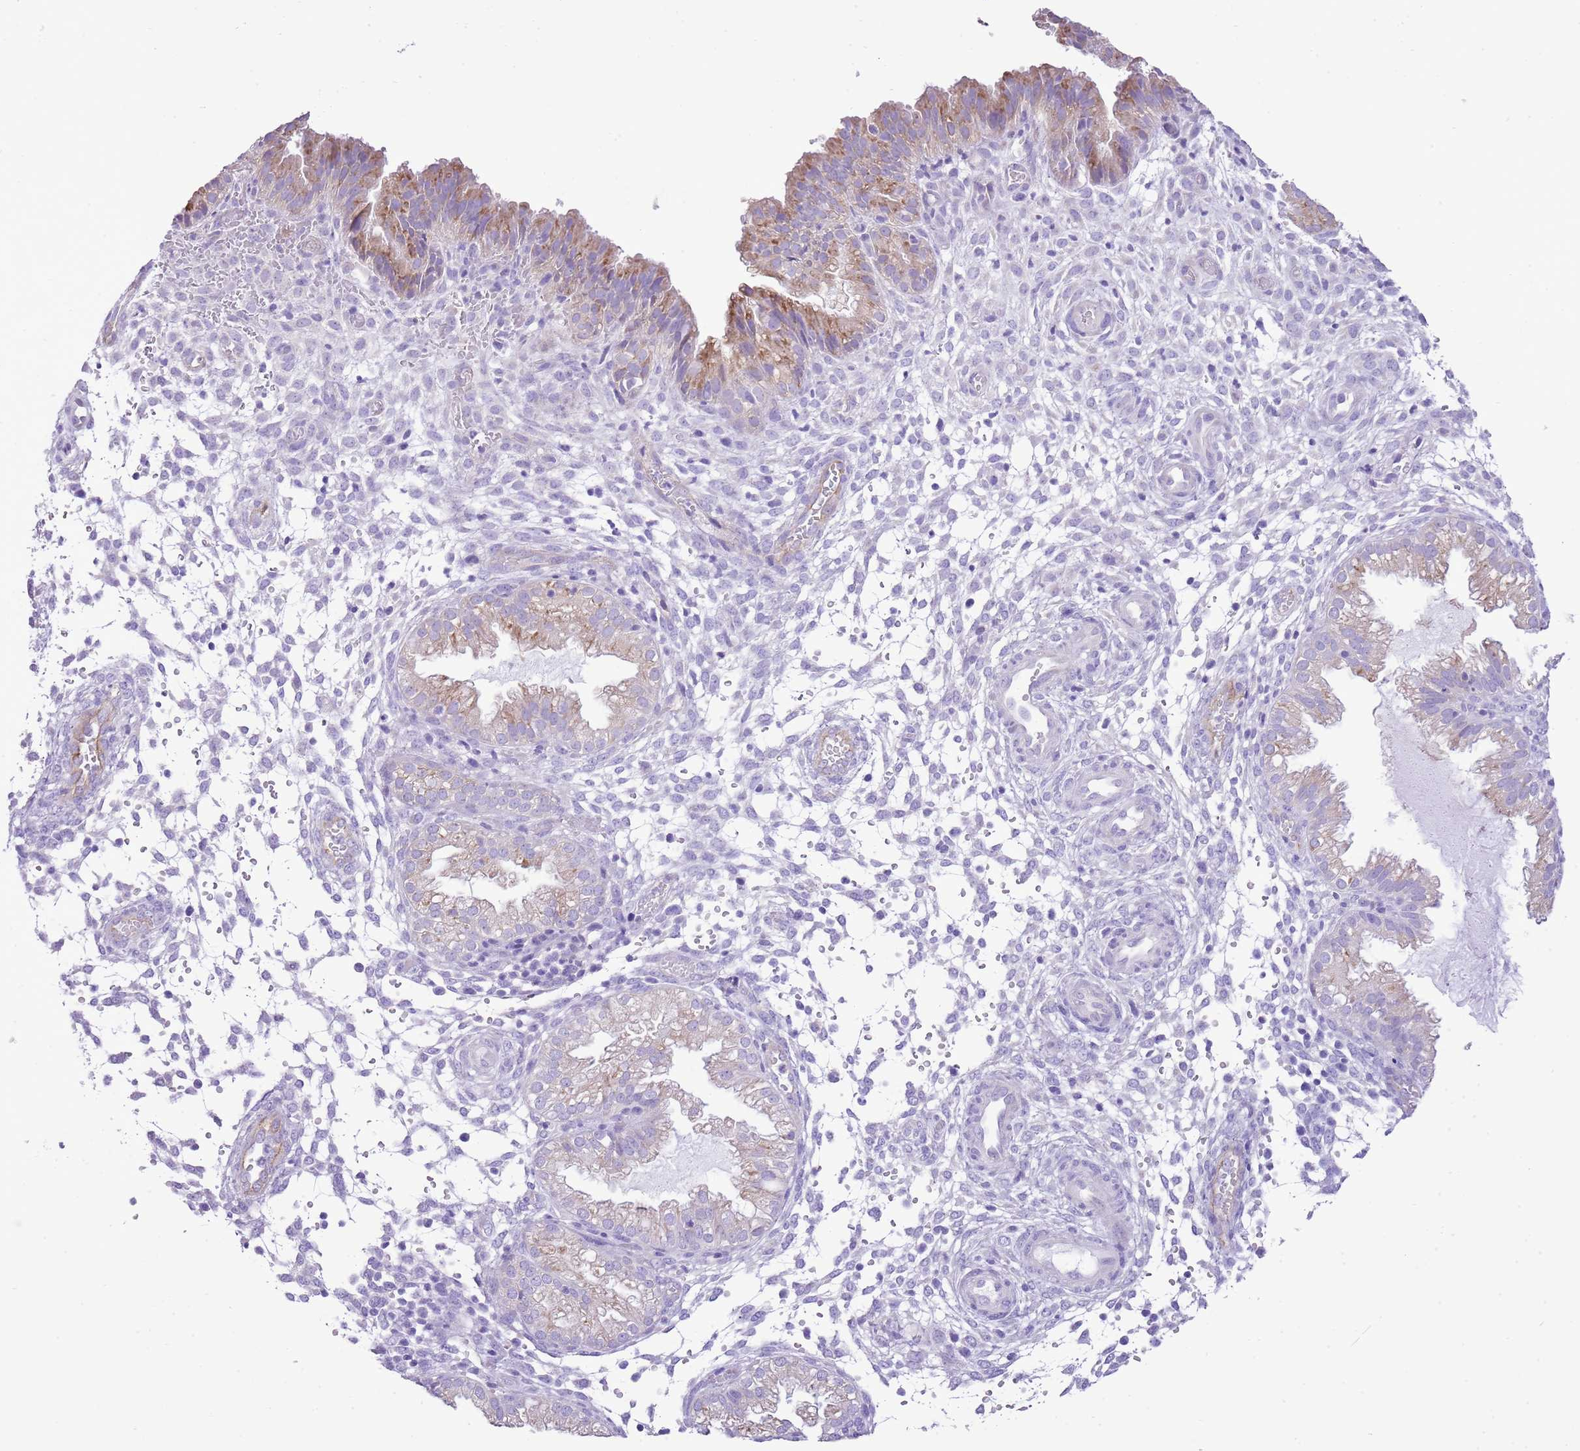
{"staining": {"intensity": "negative", "quantity": "none", "location": "none"}, "tissue": "endometrium", "cell_type": "Cells in endometrial stroma", "image_type": "normal", "snomed": [{"axis": "morphology", "description": "Normal tissue, NOS"}, {"axis": "topography", "description": "Endometrium"}], "caption": "DAB (3,3'-diaminobenzidine) immunohistochemical staining of benign human endometrium reveals no significant positivity in cells in endometrial stroma.", "gene": "AAR2", "patient": {"sex": "female", "age": 33}}